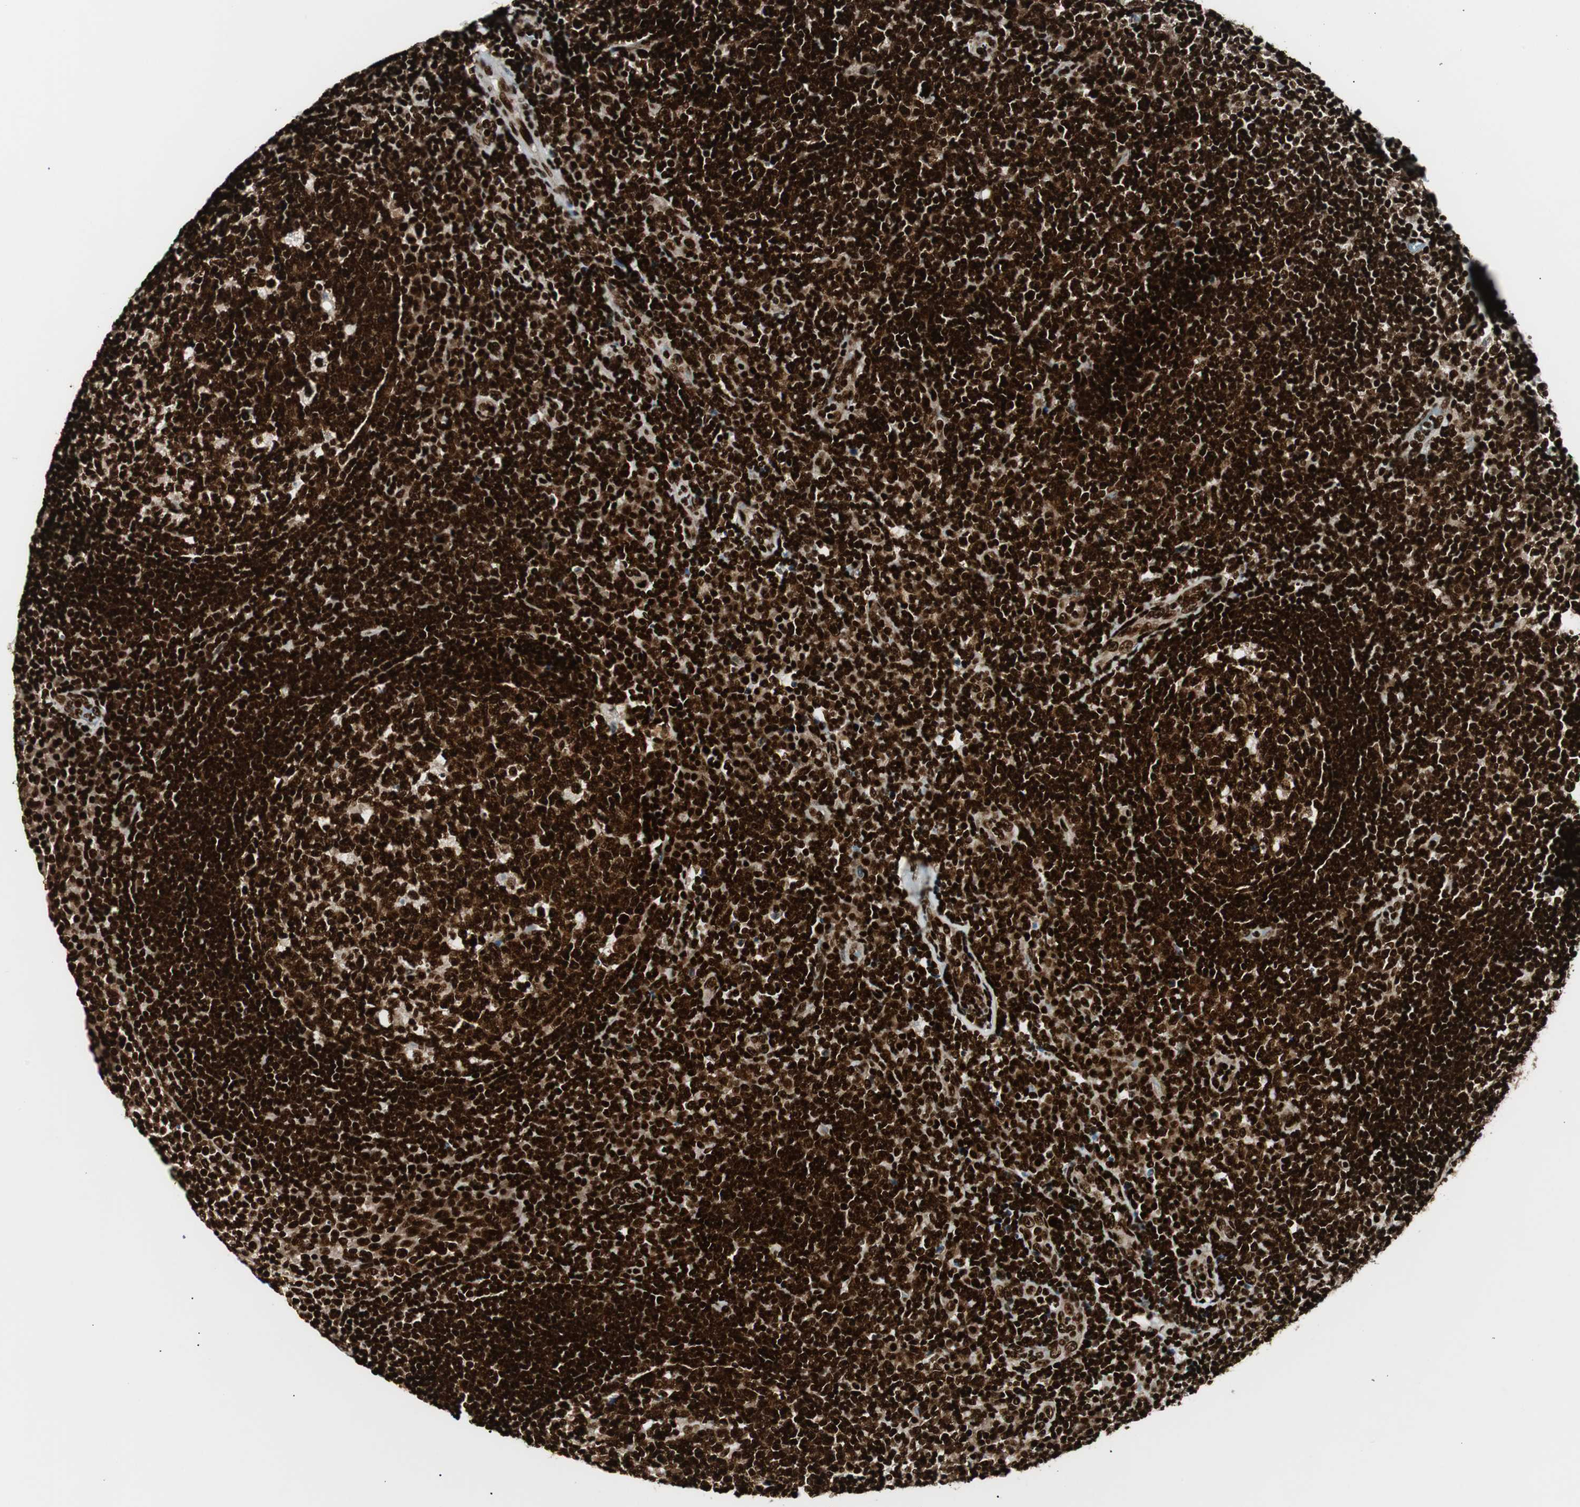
{"staining": {"intensity": "strong", "quantity": ">75%", "location": "nuclear"}, "tissue": "tonsil", "cell_type": "Germinal center cells", "image_type": "normal", "snomed": [{"axis": "morphology", "description": "Normal tissue, NOS"}, {"axis": "topography", "description": "Tonsil"}], "caption": "This micrograph exhibits normal tonsil stained with immunohistochemistry (IHC) to label a protein in brown. The nuclear of germinal center cells show strong positivity for the protein. Nuclei are counter-stained blue.", "gene": "EWSR1", "patient": {"sex": "female", "age": 40}}